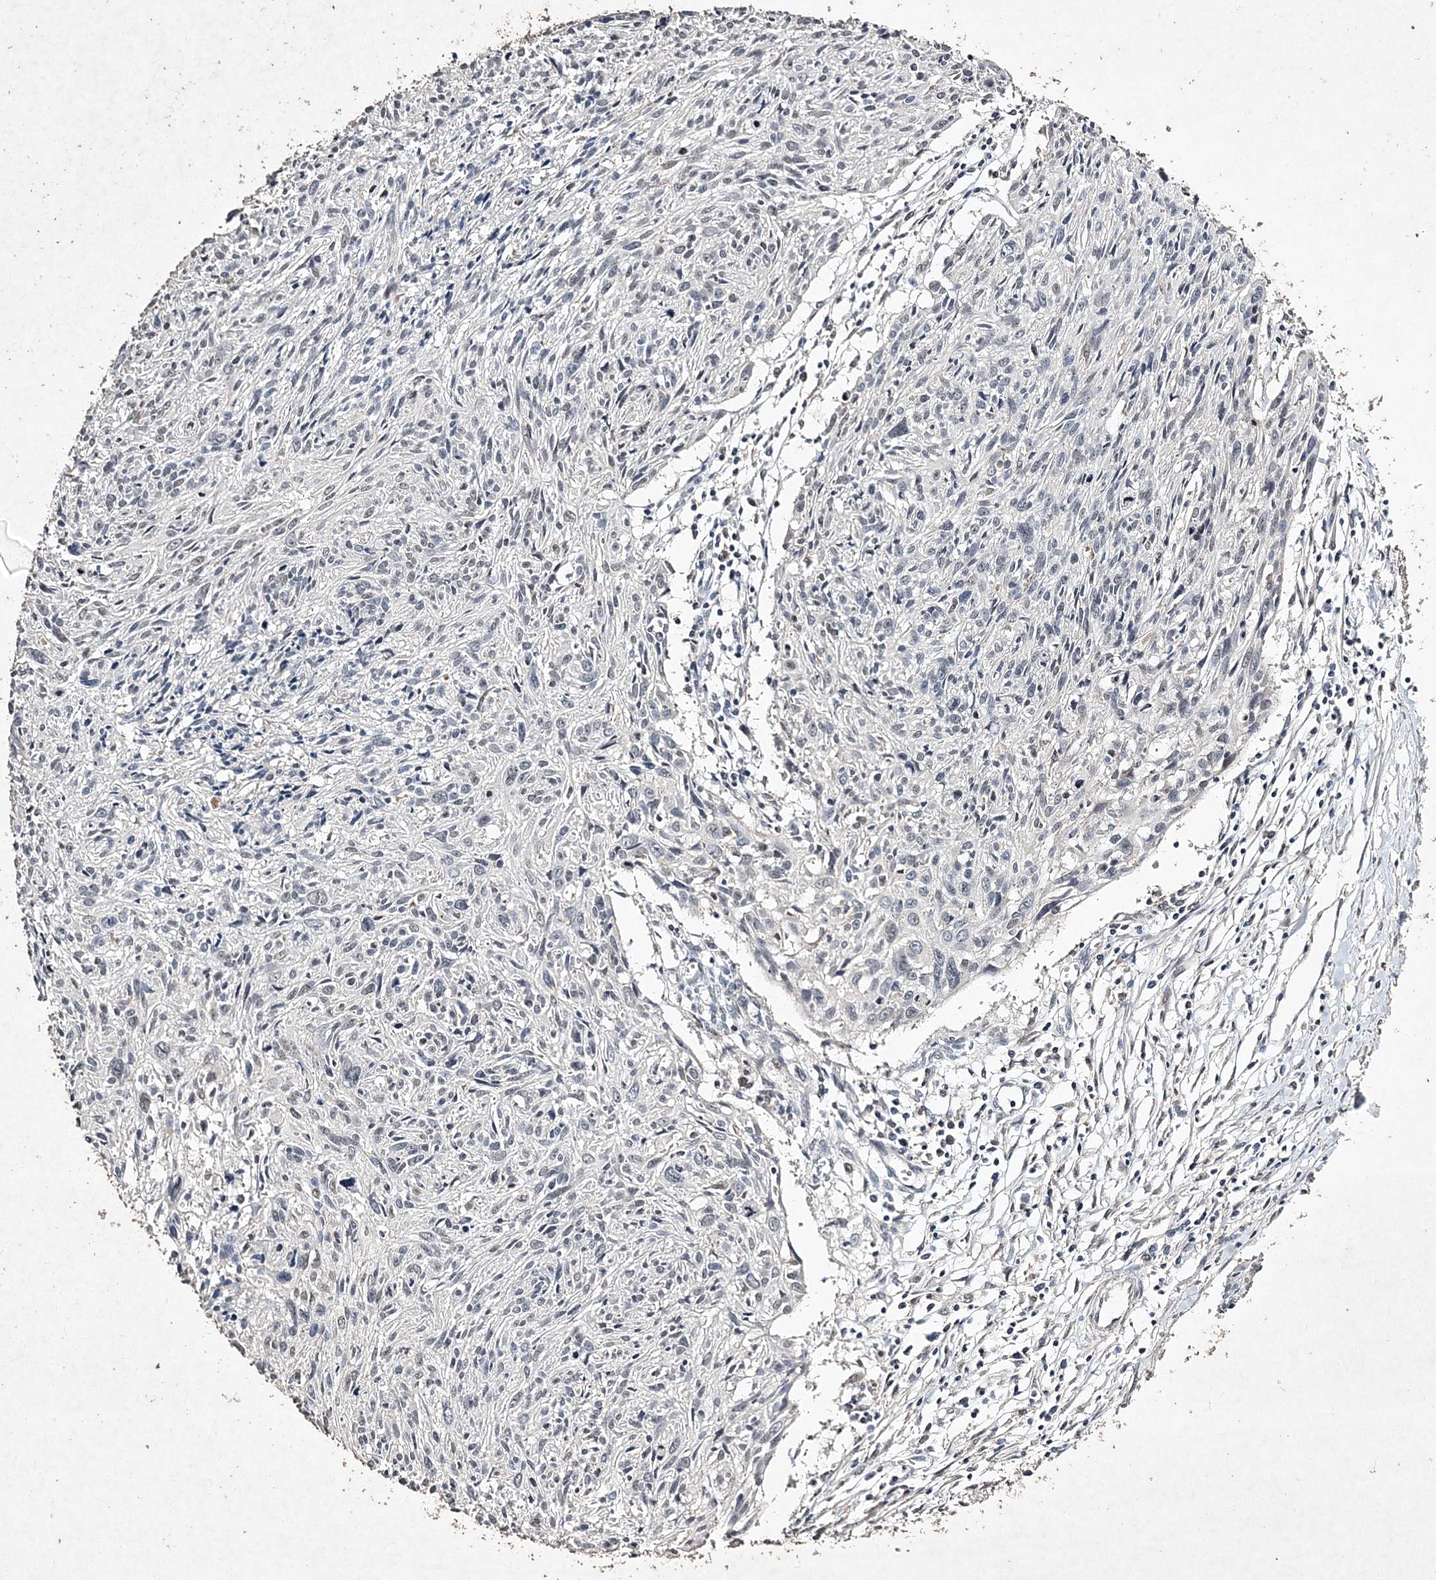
{"staining": {"intensity": "negative", "quantity": "none", "location": "none"}, "tissue": "cervical cancer", "cell_type": "Tumor cells", "image_type": "cancer", "snomed": [{"axis": "morphology", "description": "Squamous cell carcinoma, NOS"}, {"axis": "topography", "description": "Cervix"}], "caption": "Squamous cell carcinoma (cervical) was stained to show a protein in brown. There is no significant staining in tumor cells. Brightfield microscopy of immunohistochemistry stained with DAB (brown) and hematoxylin (blue), captured at high magnification.", "gene": "C3orf38", "patient": {"sex": "female", "age": 51}}